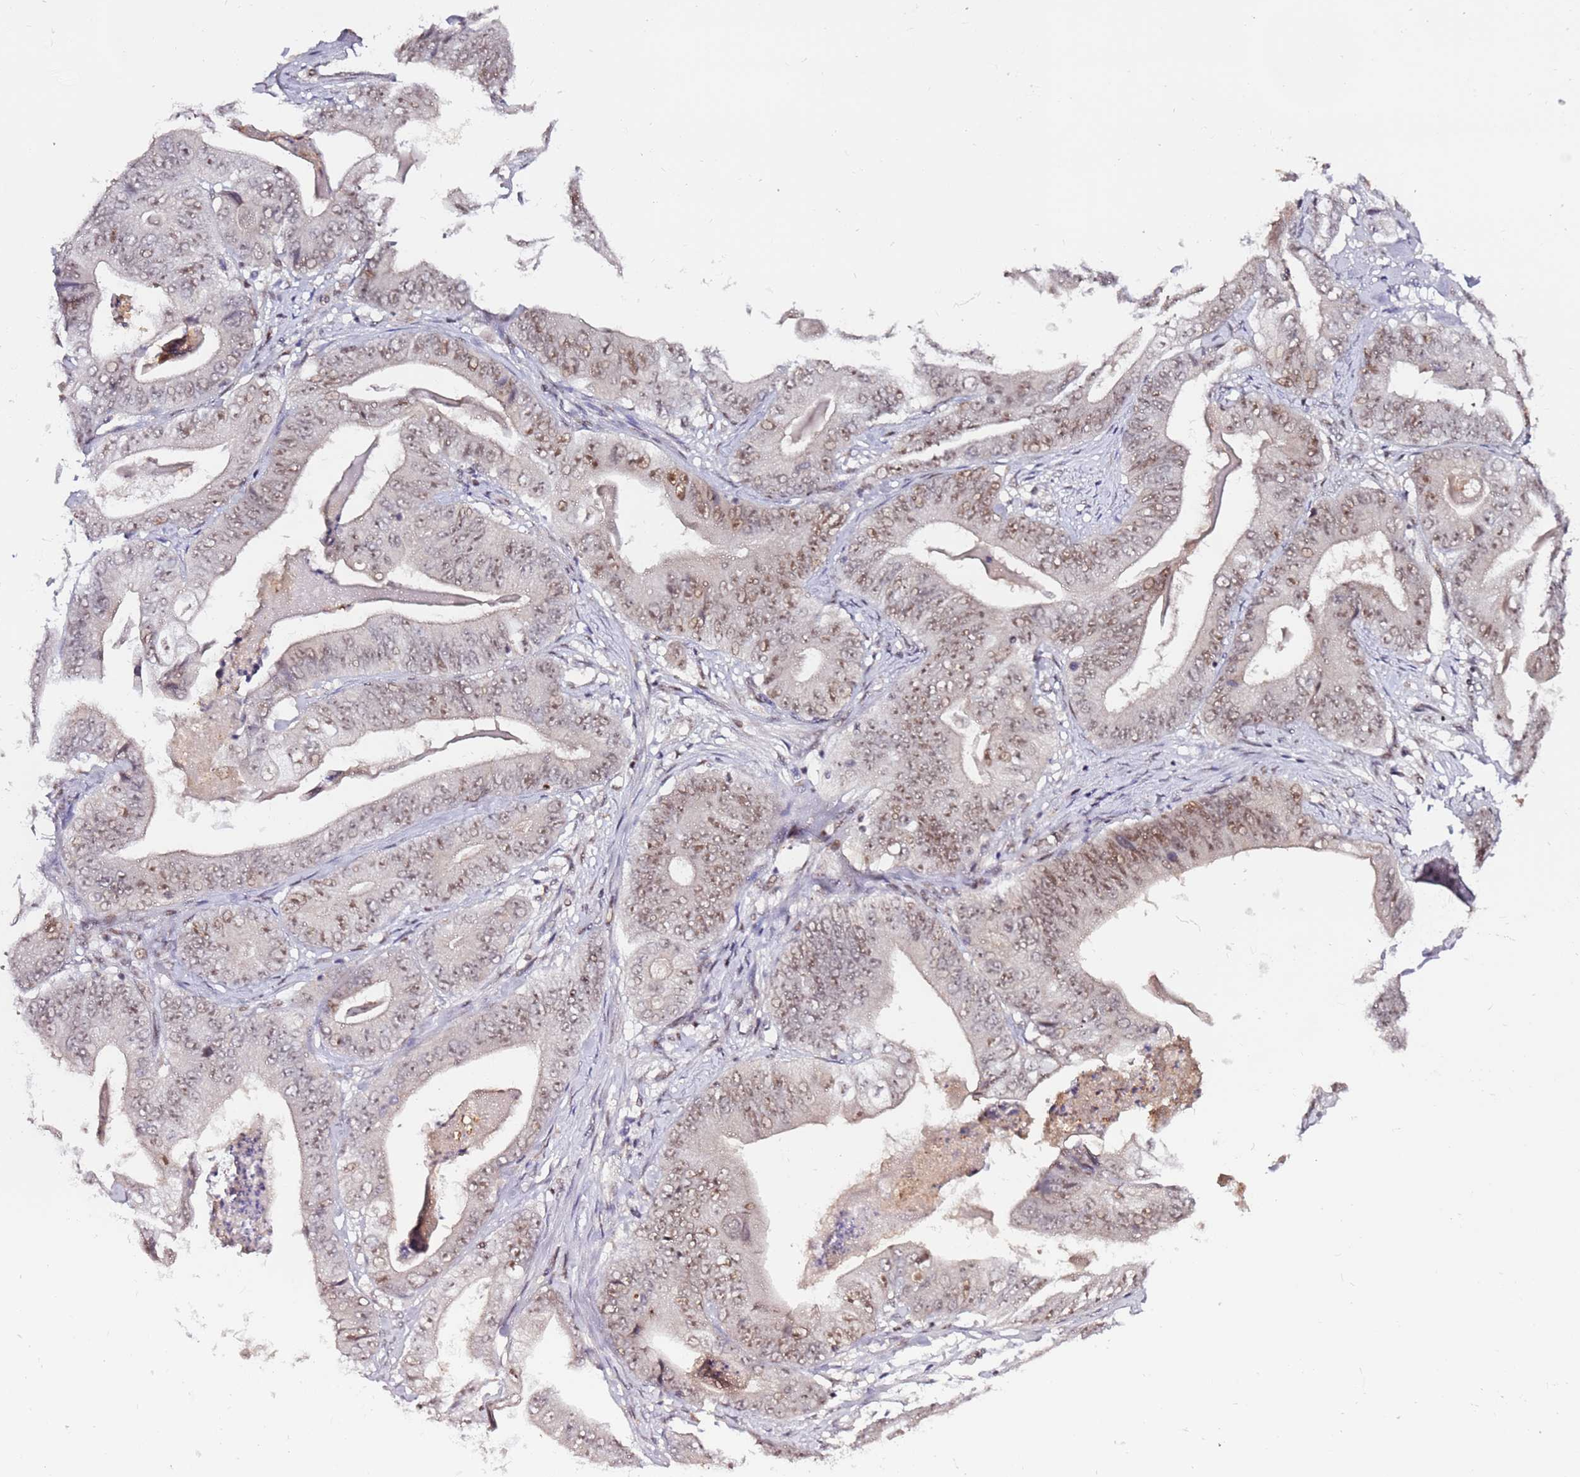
{"staining": {"intensity": "moderate", "quantity": ">75%", "location": "nuclear"}, "tissue": "stomach cancer", "cell_type": "Tumor cells", "image_type": "cancer", "snomed": [{"axis": "morphology", "description": "Adenocarcinoma, NOS"}, {"axis": "topography", "description": "Stomach"}], "caption": "Moderate nuclear protein expression is present in approximately >75% of tumor cells in stomach cancer.", "gene": "FCF1", "patient": {"sex": "female", "age": 73}}